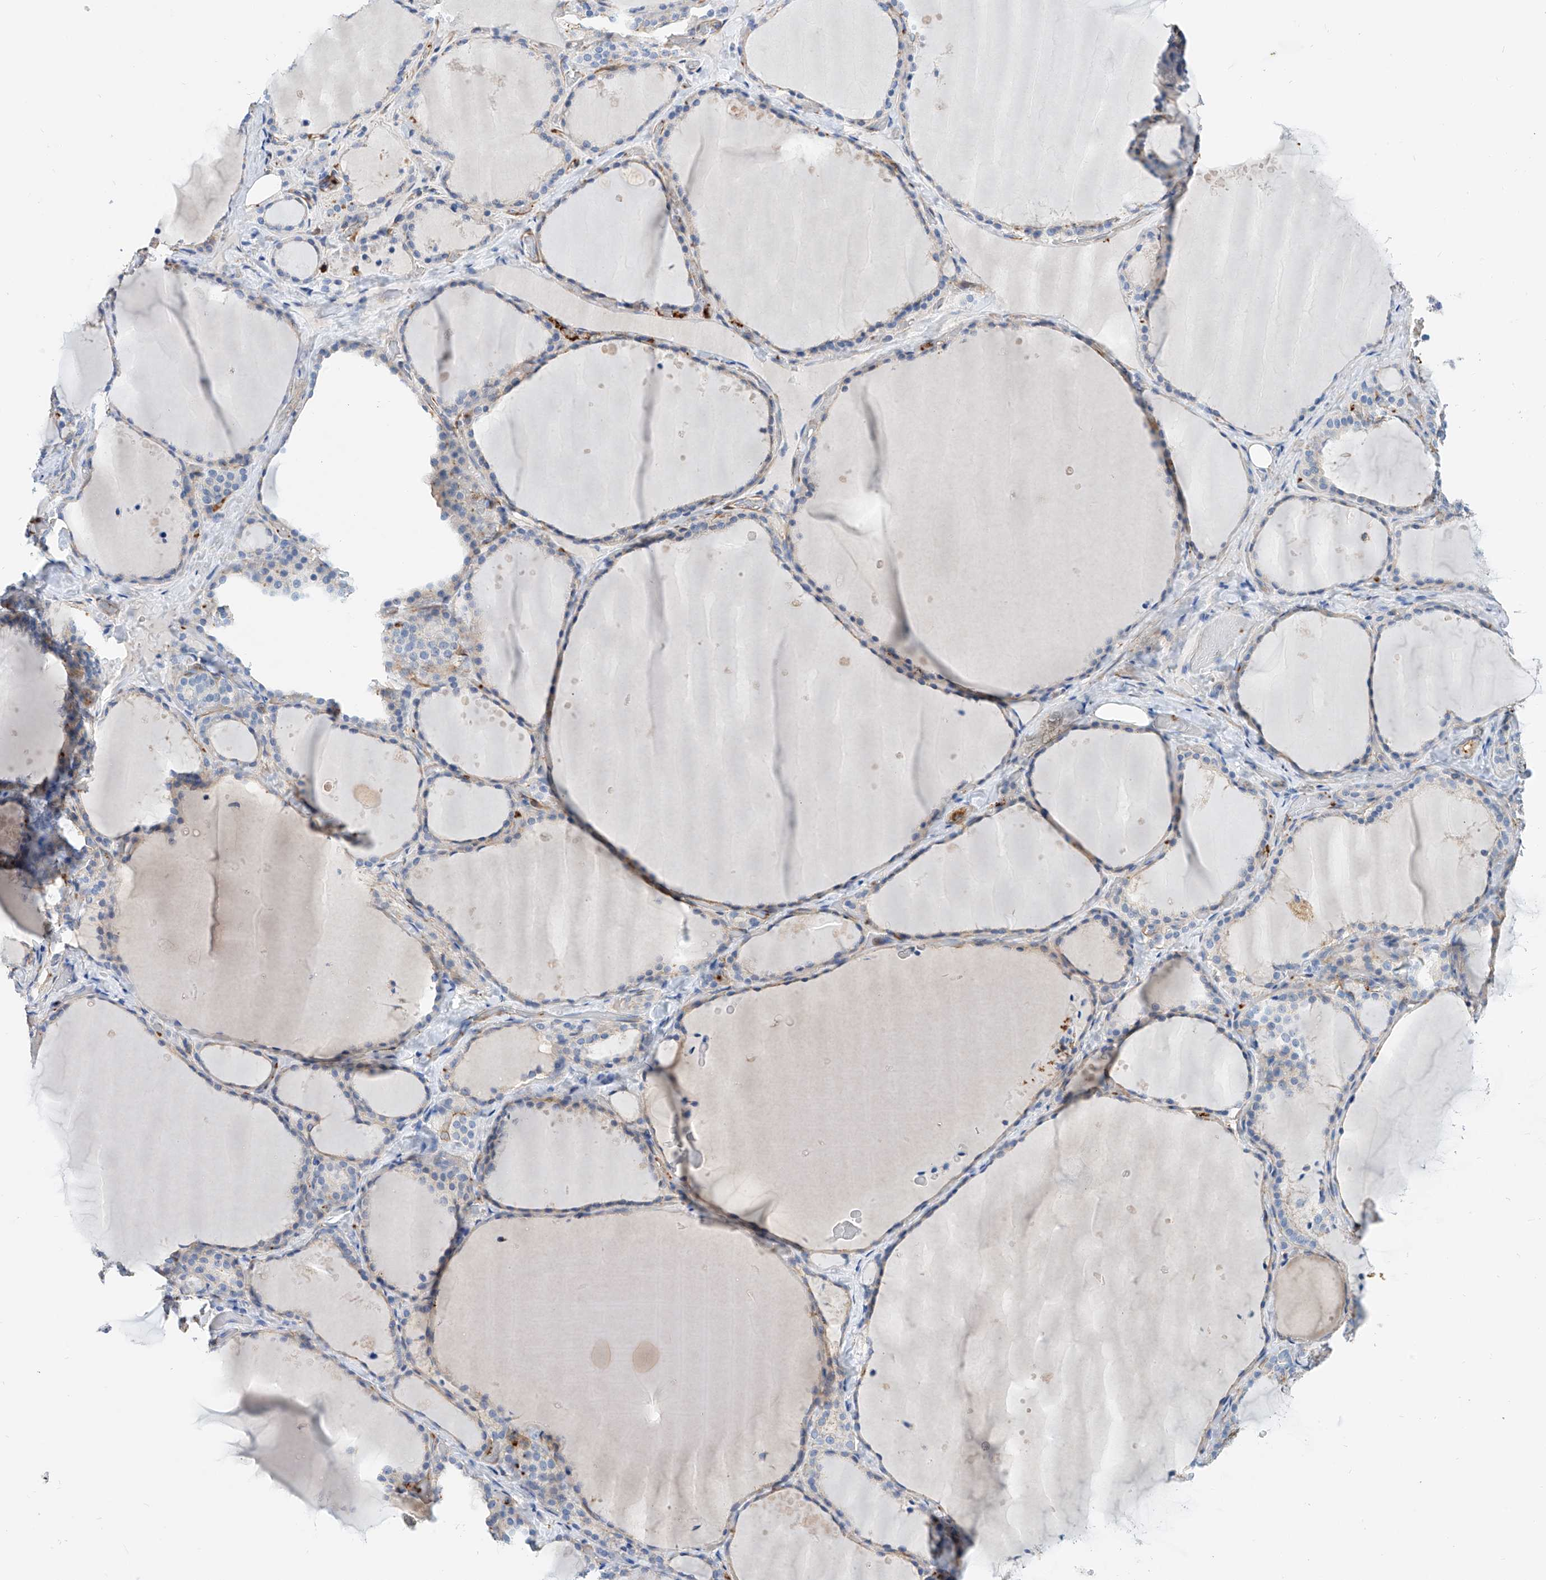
{"staining": {"intensity": "moderate", "quantity": "<25%", "location": "cytoplasmic/membranous"}, "tissue": "thyroid gland", "cell_type": "Glandular cells", "image_type": "normal", "snomed": [{"axis": "morphology", "description": "Normal tissue, NOS"}, {"axis": "topography", "description": "Thyroid gland"}], "caption": "There is low levels of moderate cytoplasmic/membranous expression in glandular cells of benign thyroid gland, as demonstrated by immunohistochemical staining (brown color).", "gene": "TAS2R60", "patient": {"sex": "female", "age": 44}}